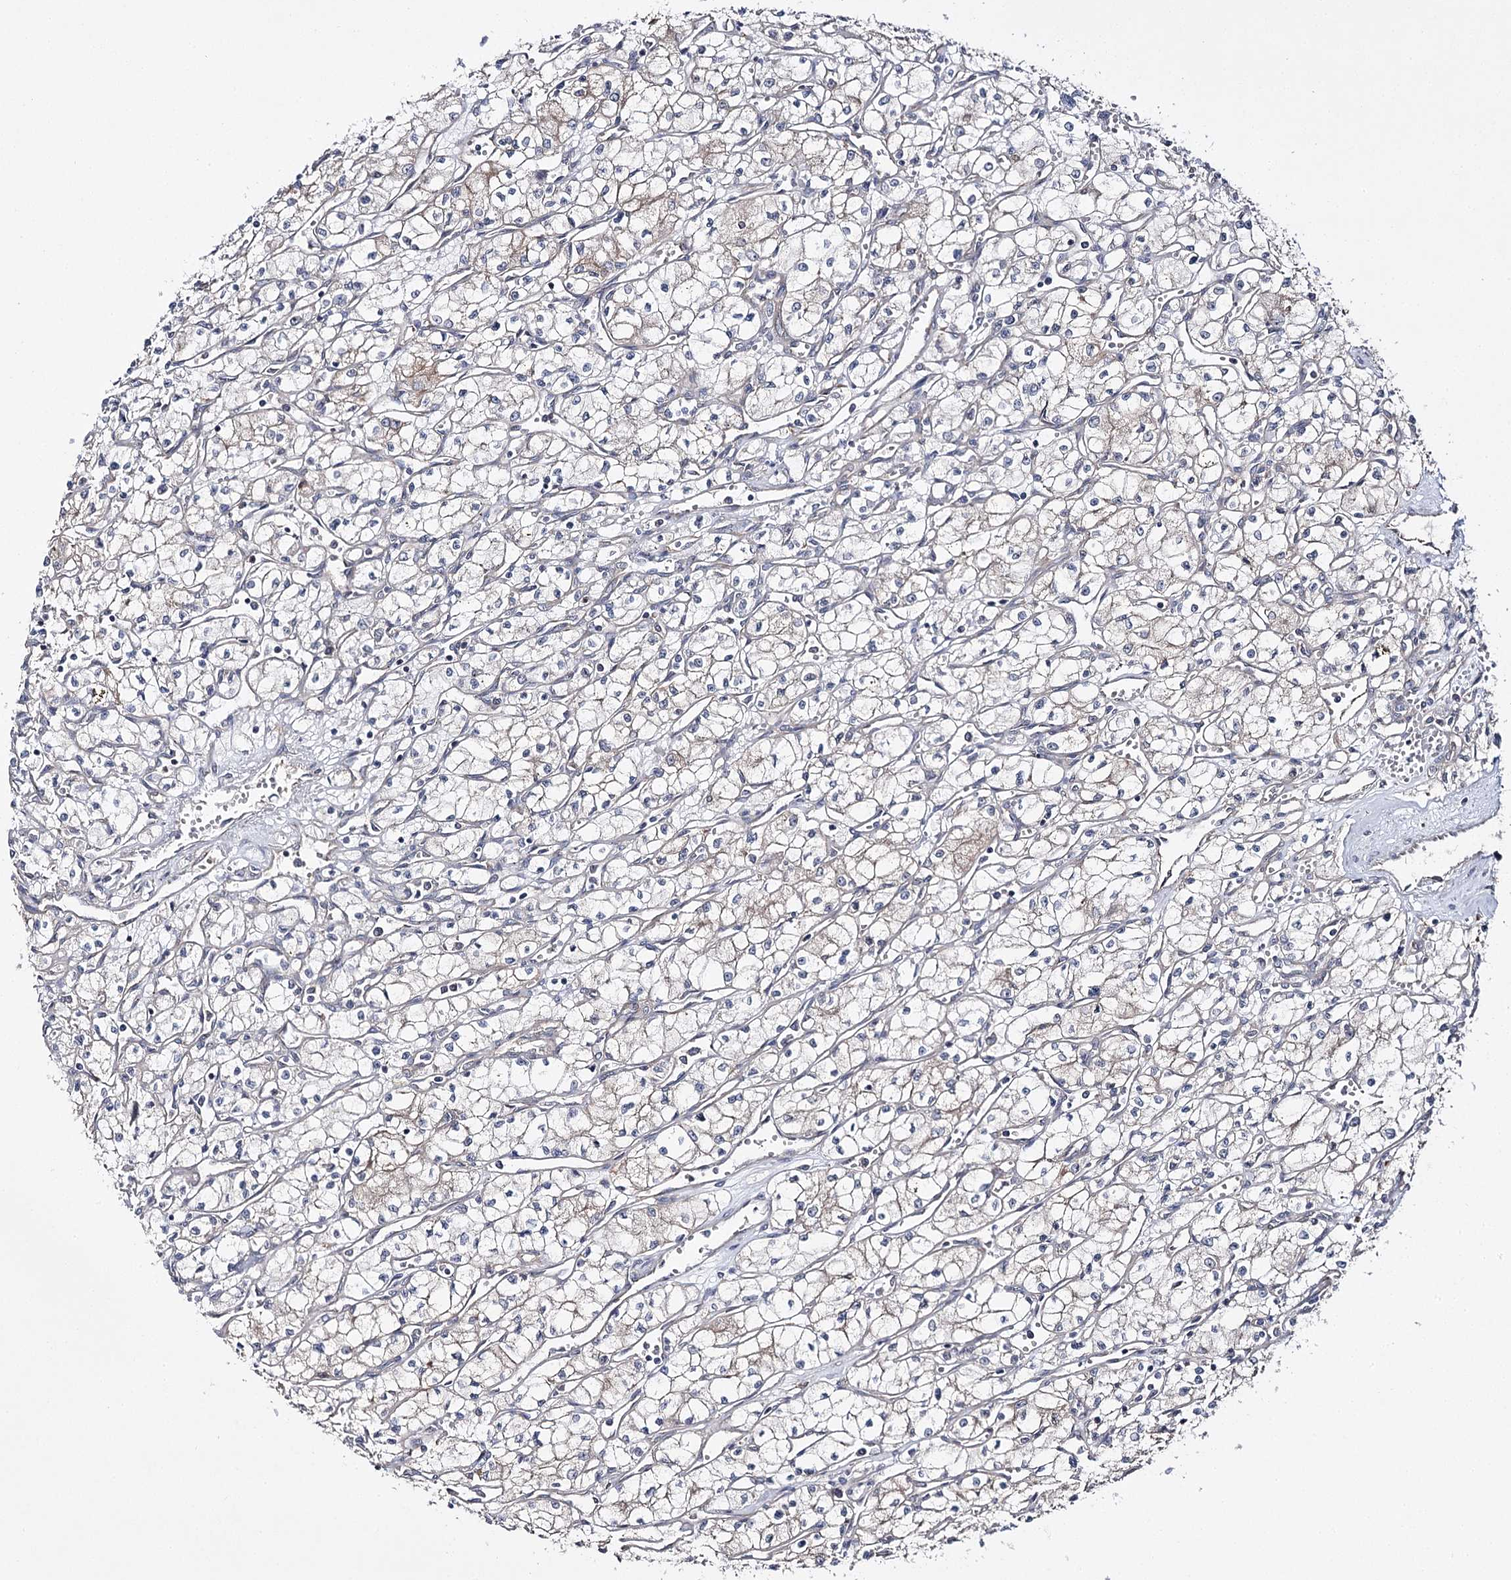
{"staining": {"intensity": "negative", "quantity": "none", "location": "none"}, "tissue": "renal cancer", "cell_type": "Tumor cells", "image_type": "cancer", "snomed": [{"axis": "morphology", "description": "Adenocarcinoma, NOS"}, {"axis": "topography", "description": "Kidney"}], "caption": "Tumor cells show no significant staining in renal cancer (adenocarcinoma).", "gene": "BCR", "patient": {"sex": "male", "age": 59}}